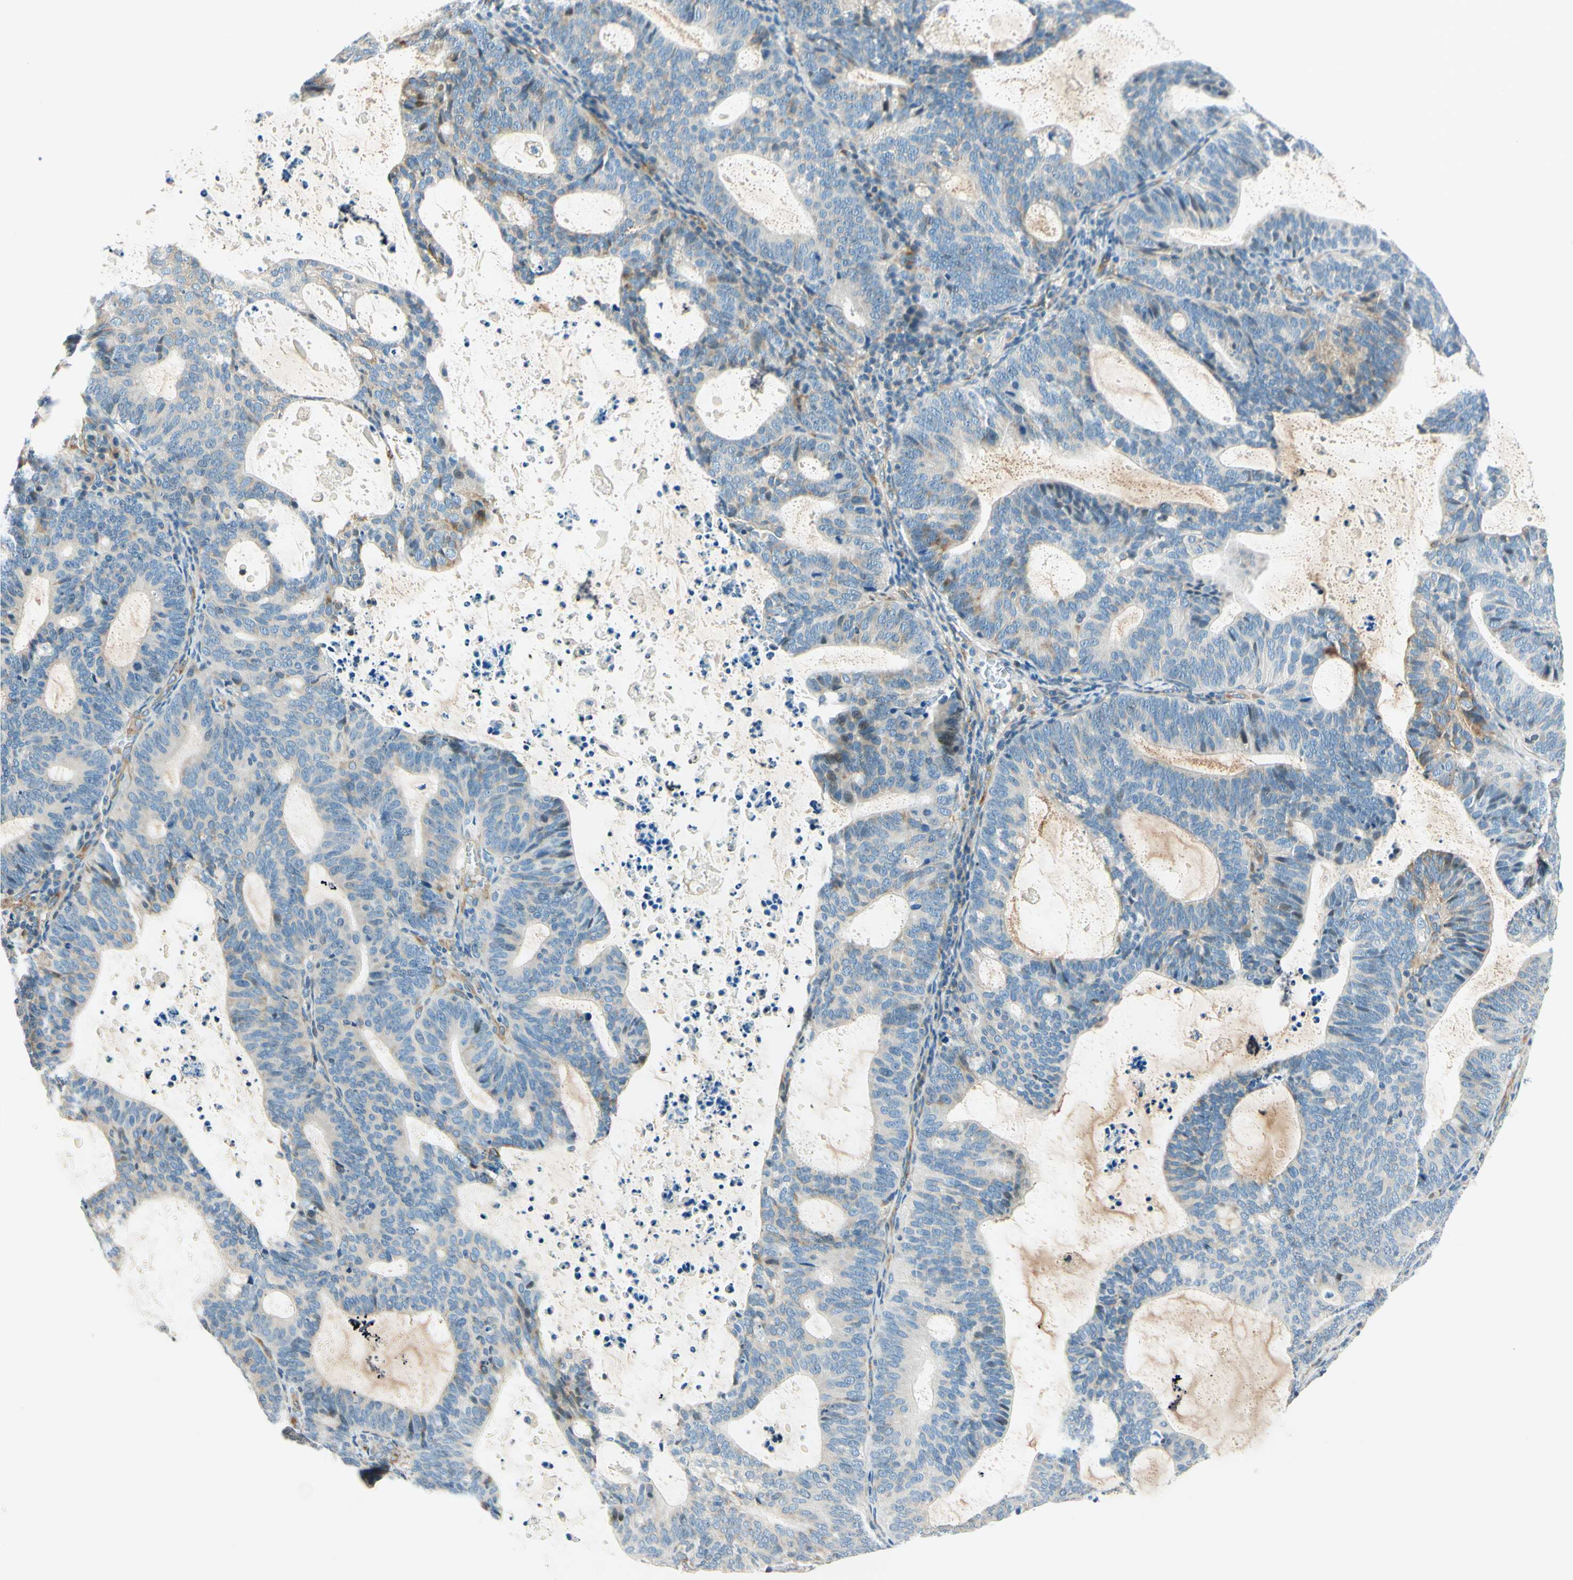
{"staining": {"intensity": "weak", "quantity": "25%-75%", "location": "cytoplasmic/membranous"}, "tissue": "endometrial cancer", "cell_type": "Tumor cells", "image_type": "cancer", "snomed": [{"axis": "morphology", "description": "Adenocarcinoma, NOS"}, {"axis": "topography", "description": "Uterus"}], "caption": "Human endometrial cancer stained for a protein (brown) displays weak cytoplasmic/membranous positive staining in about 25%-75% of tumor cells.", "gene": "TAOK2", "patient": {"sex": "female", "age": 83}}